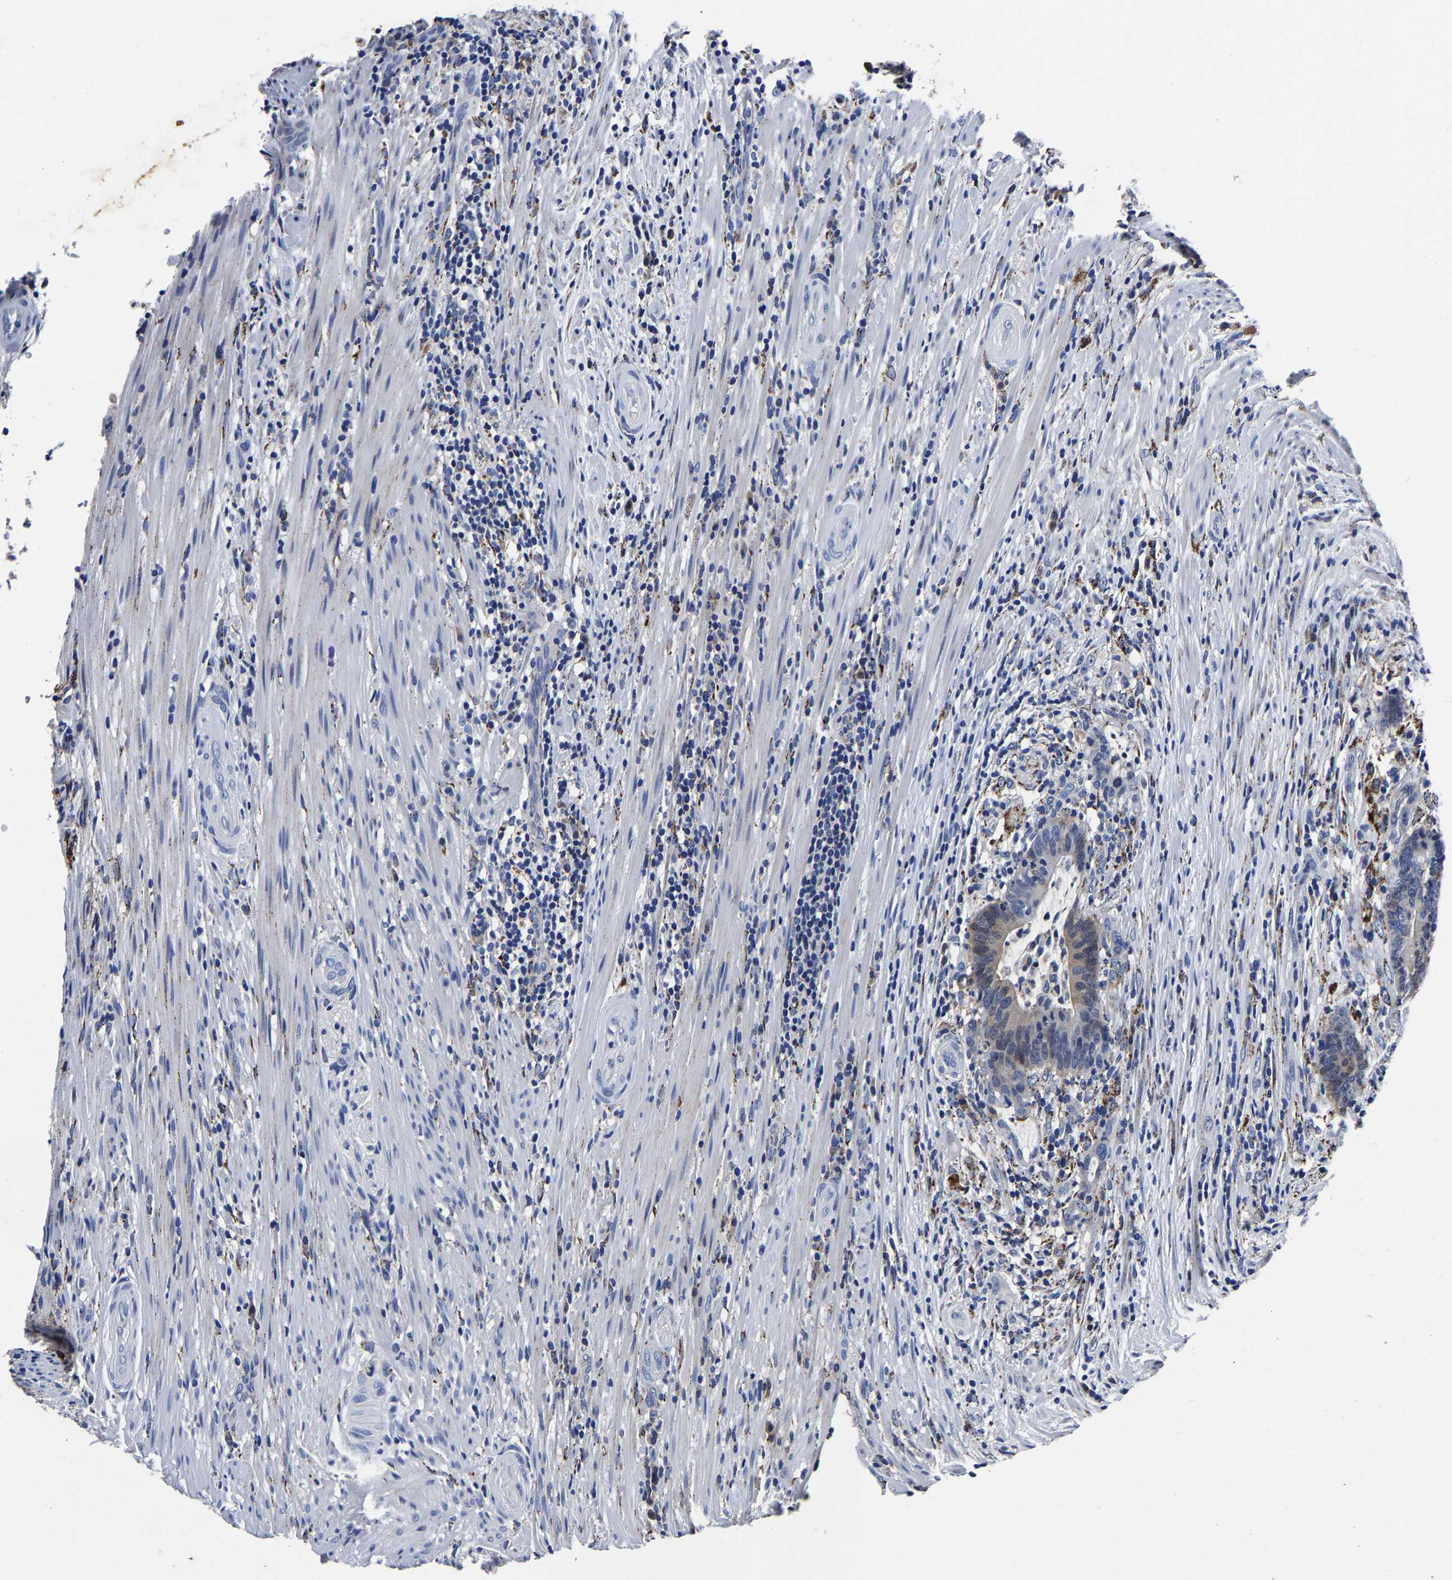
{"staining": {"intensity": "negative", "quantity": "none", "location": "none"}, "tissue": "colorectal cancer", "cell_type": "Tumor cells", "image_type": "cancer", "snomed": [{"axis": "morphology", "description": "Adenocarcinoma, NOS"}, {"axis": "topography", "description": "Colon"}], "caption": "DAB (3,3'-diaminobenzidine) immunohistochemical staining of human colorectal cancer (adenocarcinoma) shows no significant positivity in tumor cells.", "gene": "PSPH", "patient": {"sex": "female", "age": 66}}